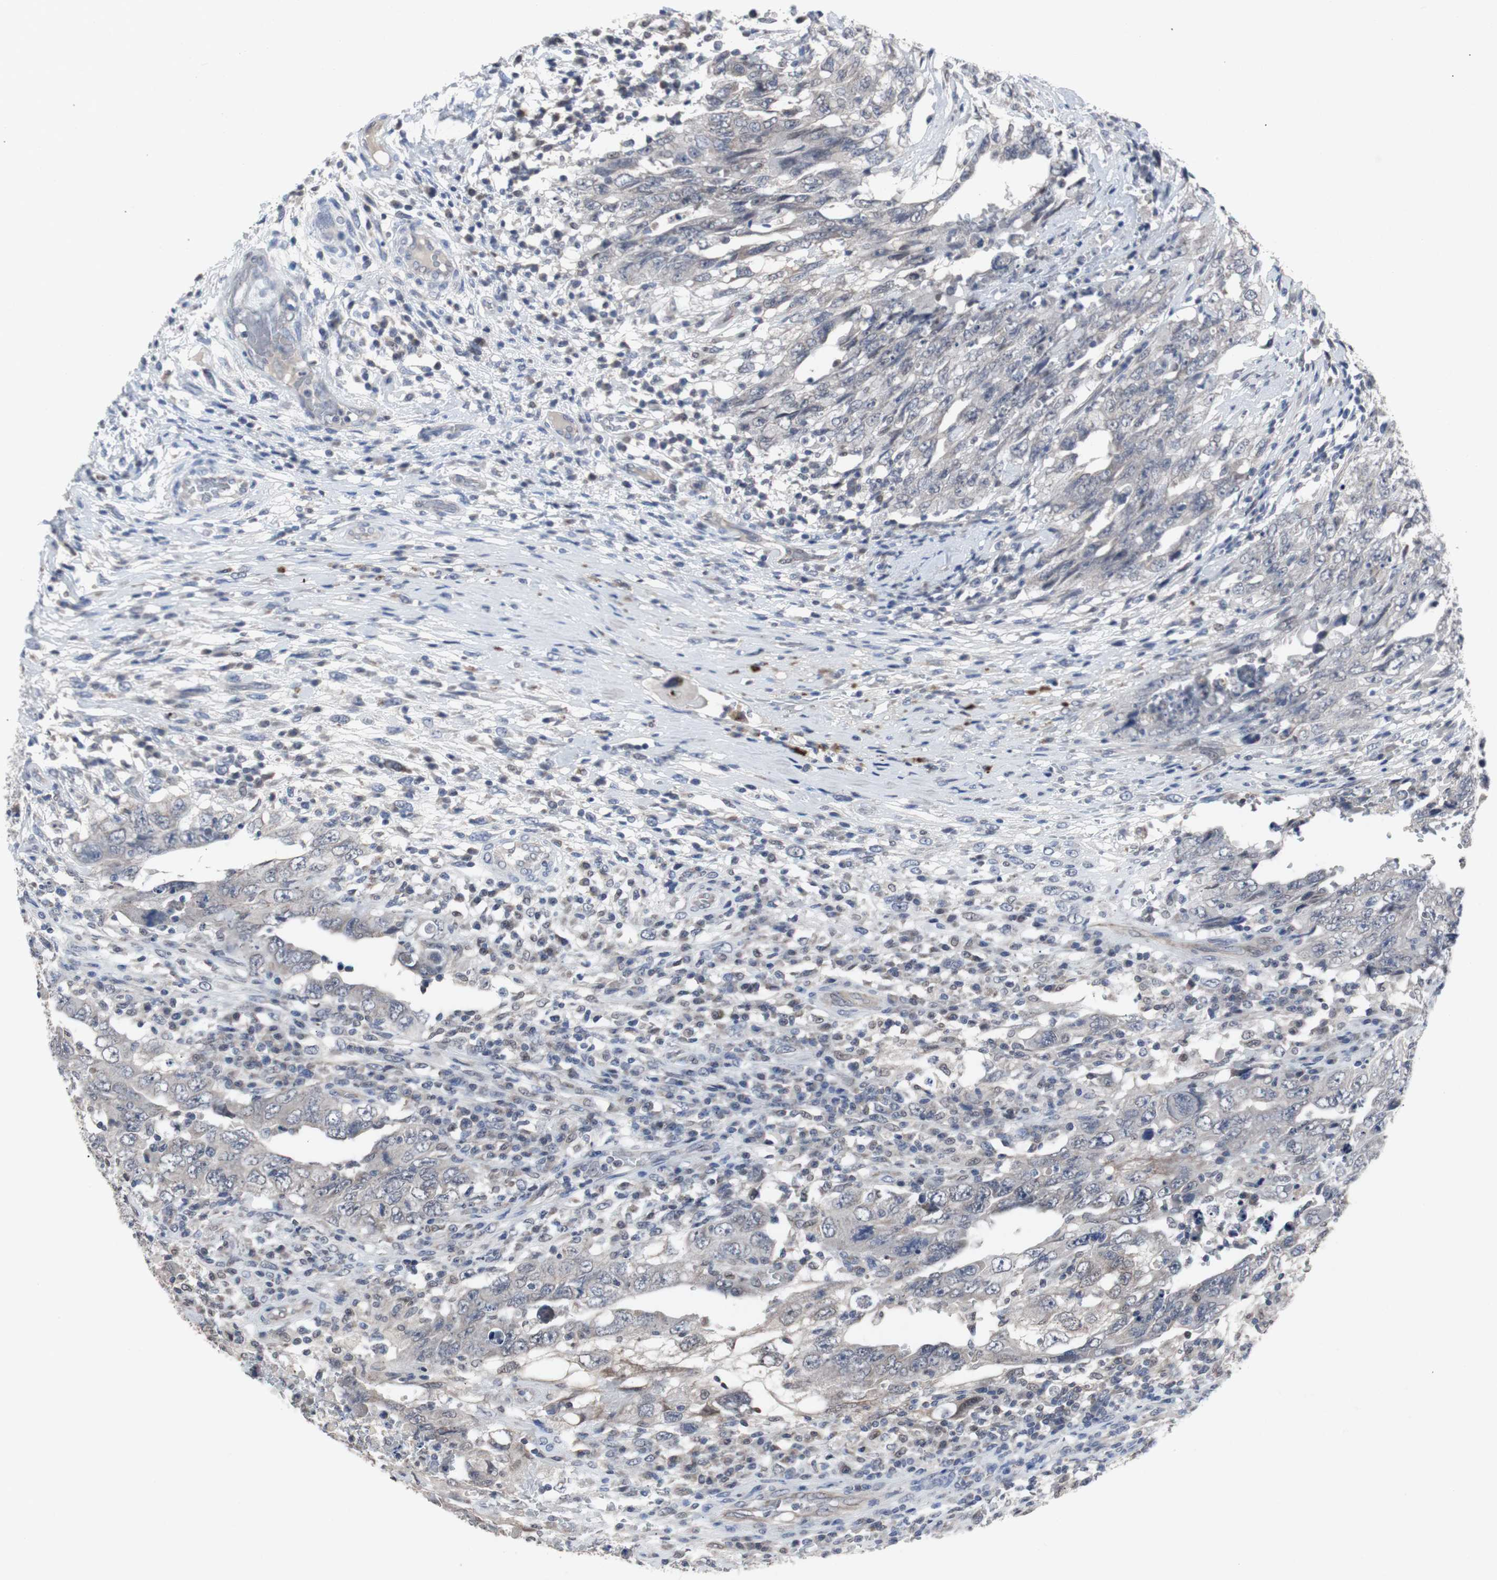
{"staining": {"intensity": "negative", "quantity": "none", "location": "none"}, "tissue": "testis cancer", "cell_type": "Tumor cells", "image_type": "cancer", "snomed": [{"axis": "morphology", "description": "Carcinoma, Embryonal, NOS"}, {"axis": "topography", "description": "Testis"}], "caption": "Image shows no significant protein positivity in tumor cells of embryonal carcinoma (testis). (Stains: DAB immunohistochemistry (IHC) with hematoxylin counter stain, Microscopy: brightfield microscopy at high magnification).", "gene": "RBM47", "patient": {"sex": "male", "age": 26}}